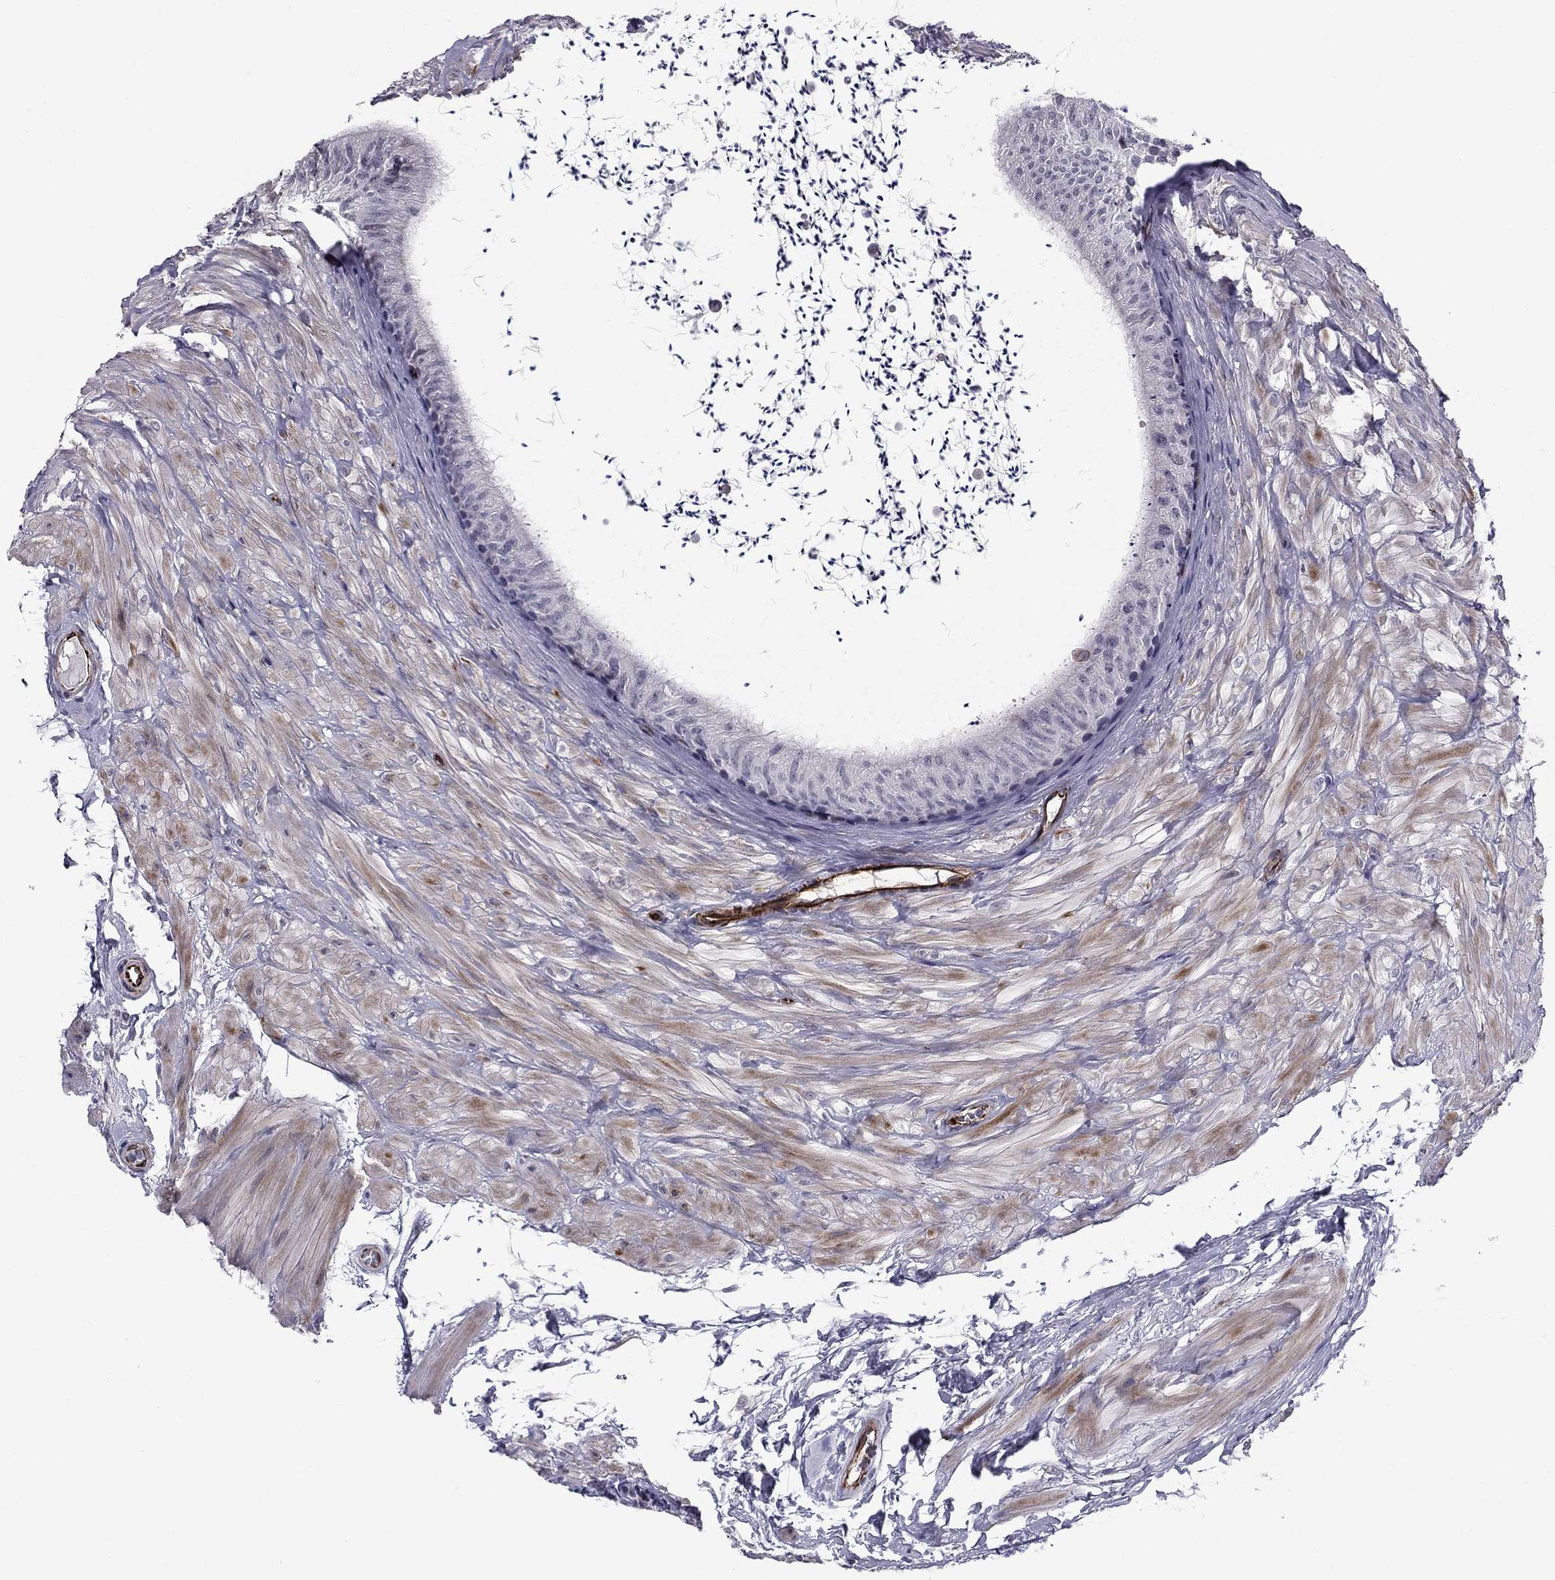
{"staining": {"intensity": "negative", "quantity": "none", "location": "none"}, "tissue": "epididymis", "cell_type": "Glandular cells", "image_type": "normal", "snomed": [{"axis": "morphology", "description": "Normal tissue, NOS"}, {"axis": "topography", "description": "Epididymis"}], "caption": "Epididymis stained for a protein using immunohistochemistry (IHC) displays no expression glandular cells.", "gene": "ANKS4B", "patient": {"sex": "male", "age": 32}}